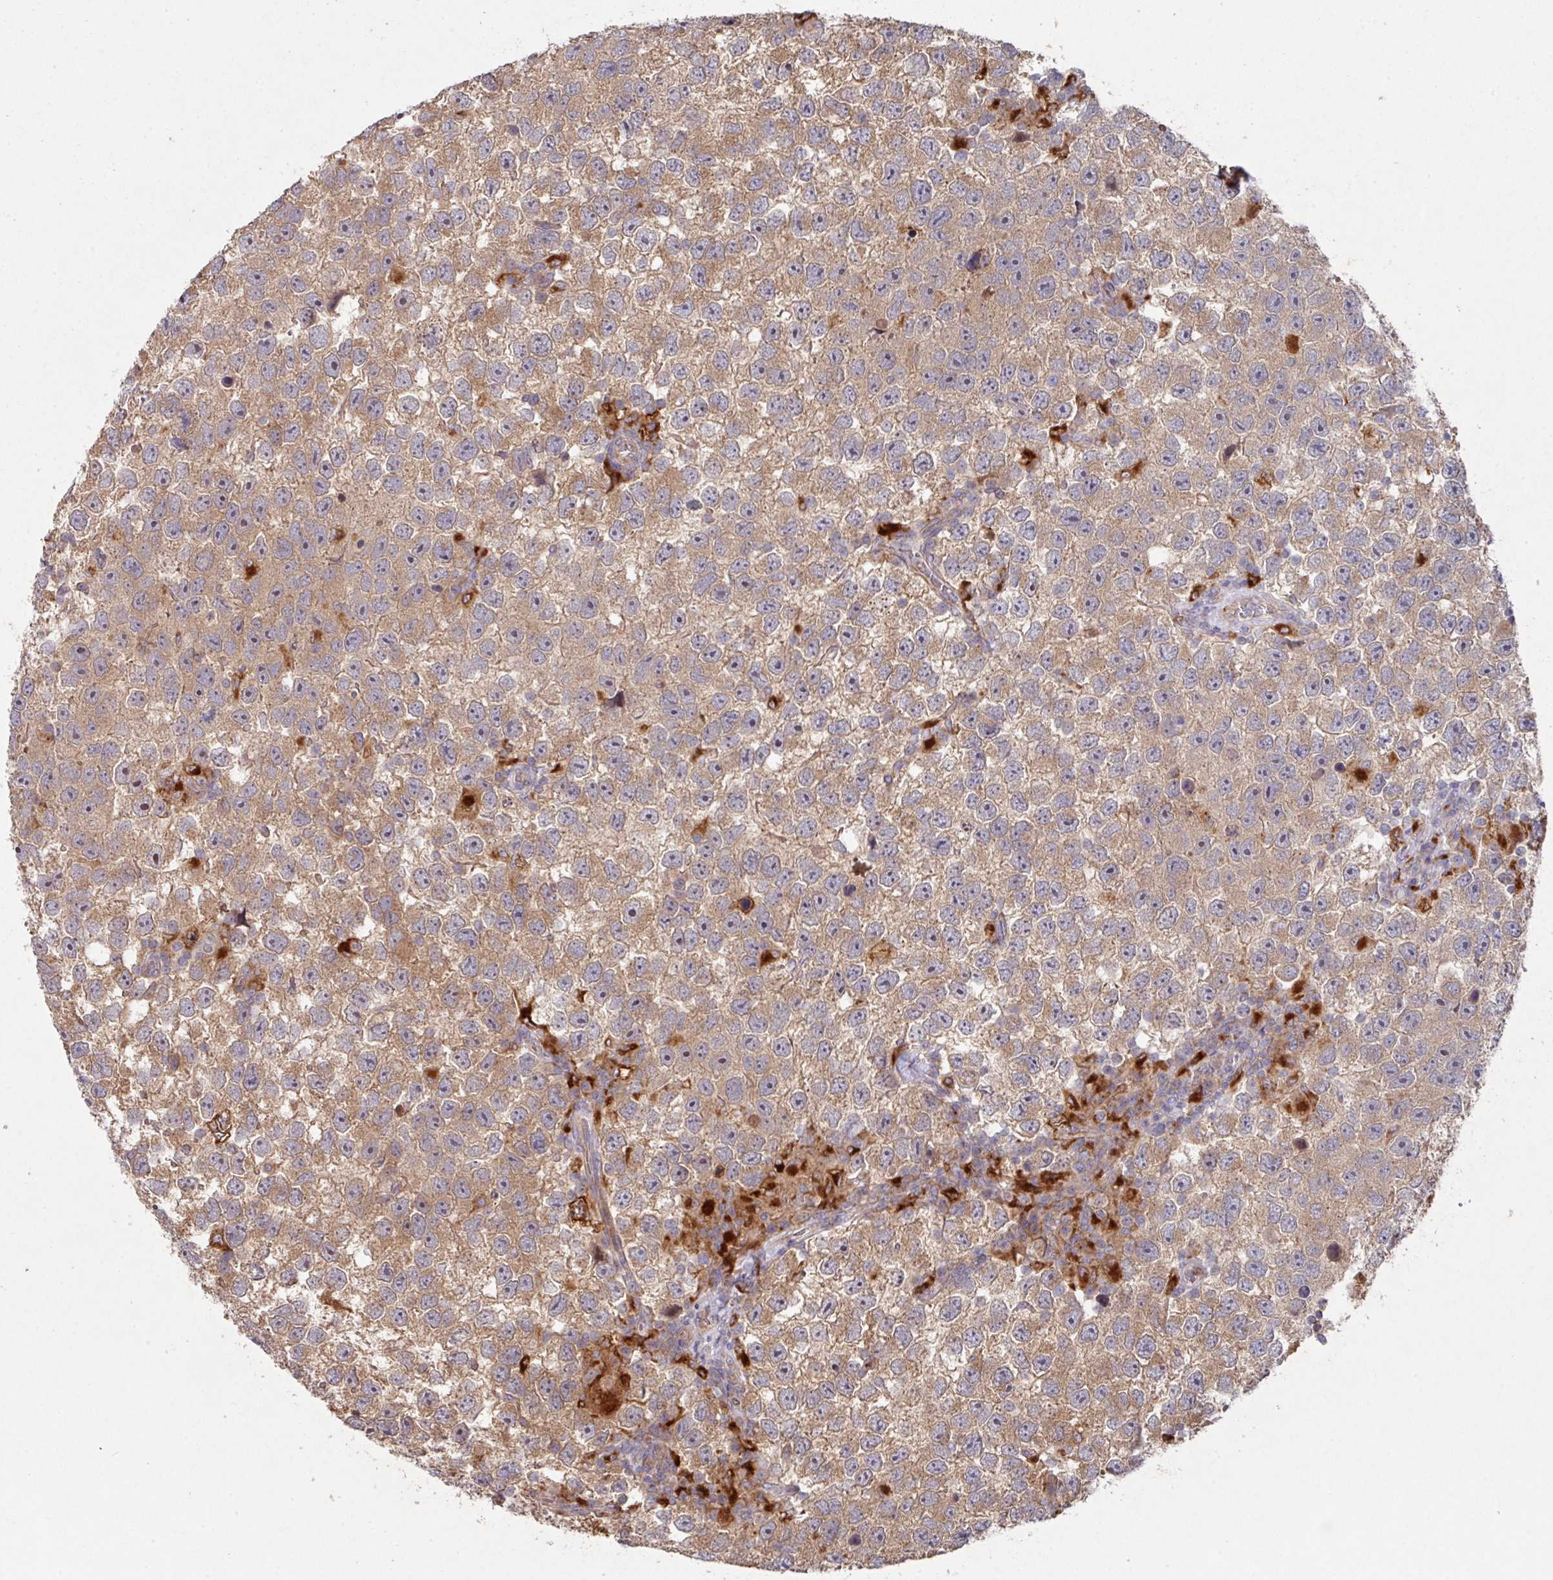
{"staining": {"intensity": "moderate", "quantity": ">75%", "location": "cytoplasmic/membranous"}, "tissue": "testis cancer", "cell_type": "Tumor cells", "image_type": "cancer", "snomed": [{"axis": "morphology", "description": "Seminoma, NOS"}, {"axis": "topography", "description": "Testis"}], "caption": "Testis seminoma stained for a protein (brown) displays moderate cytoplasmic/membranous positive positivity in about >75% of tumor cells.", "gene": "TRIM14", "patient": {"sex": "male", "age": 26}}